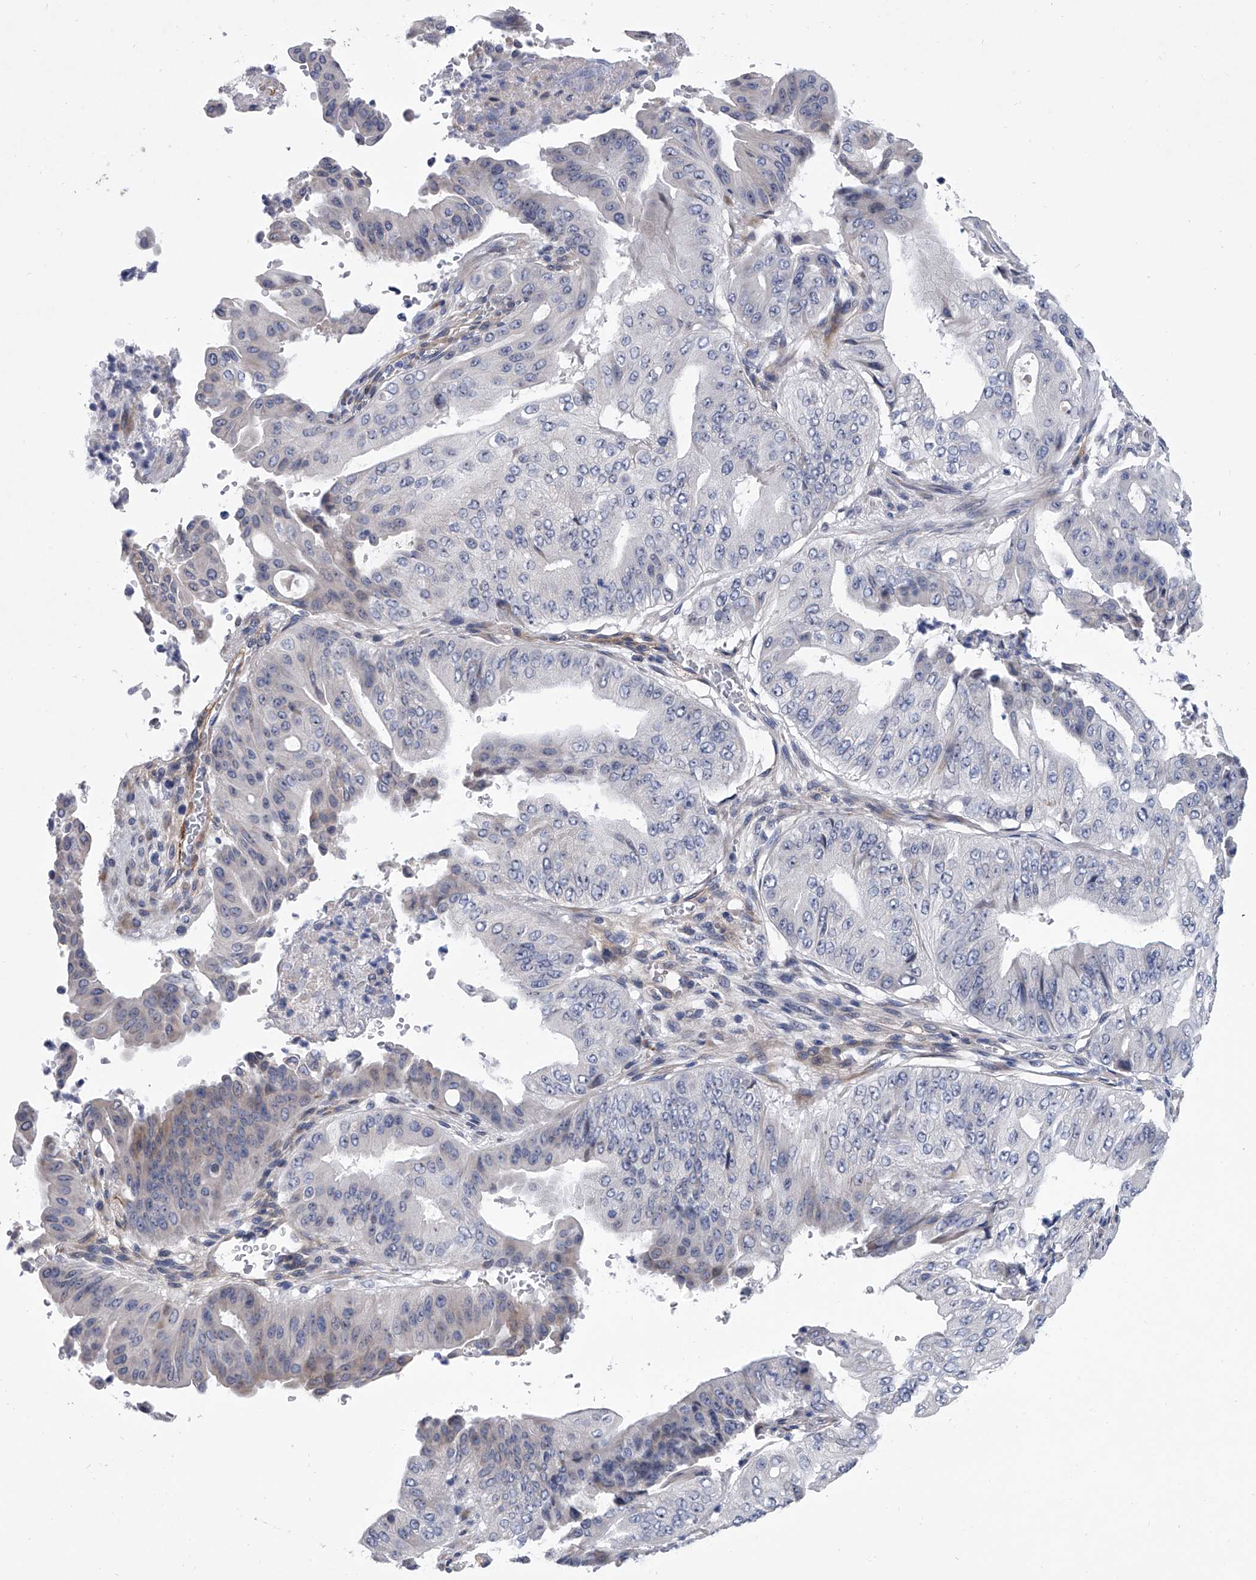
{"staining": {"intensity": "negative", "quantity": "none", "location": "none"}, "tissue": "pancreatic cancer", "cell_type": "Tumor cells", "image_type": "cancer", "snomed": [{"axis": "morphology", "description": "Adenocarcinoma, NOS"}, {"axis": "topography", "description": "Pancreas"}], "caption": "An image of pancreatic adenocarcinoma stained for a protein displays no brown staining in tumor cells.", "gene": "ALG14", "patient": {"sex": "female", "age": 77}}